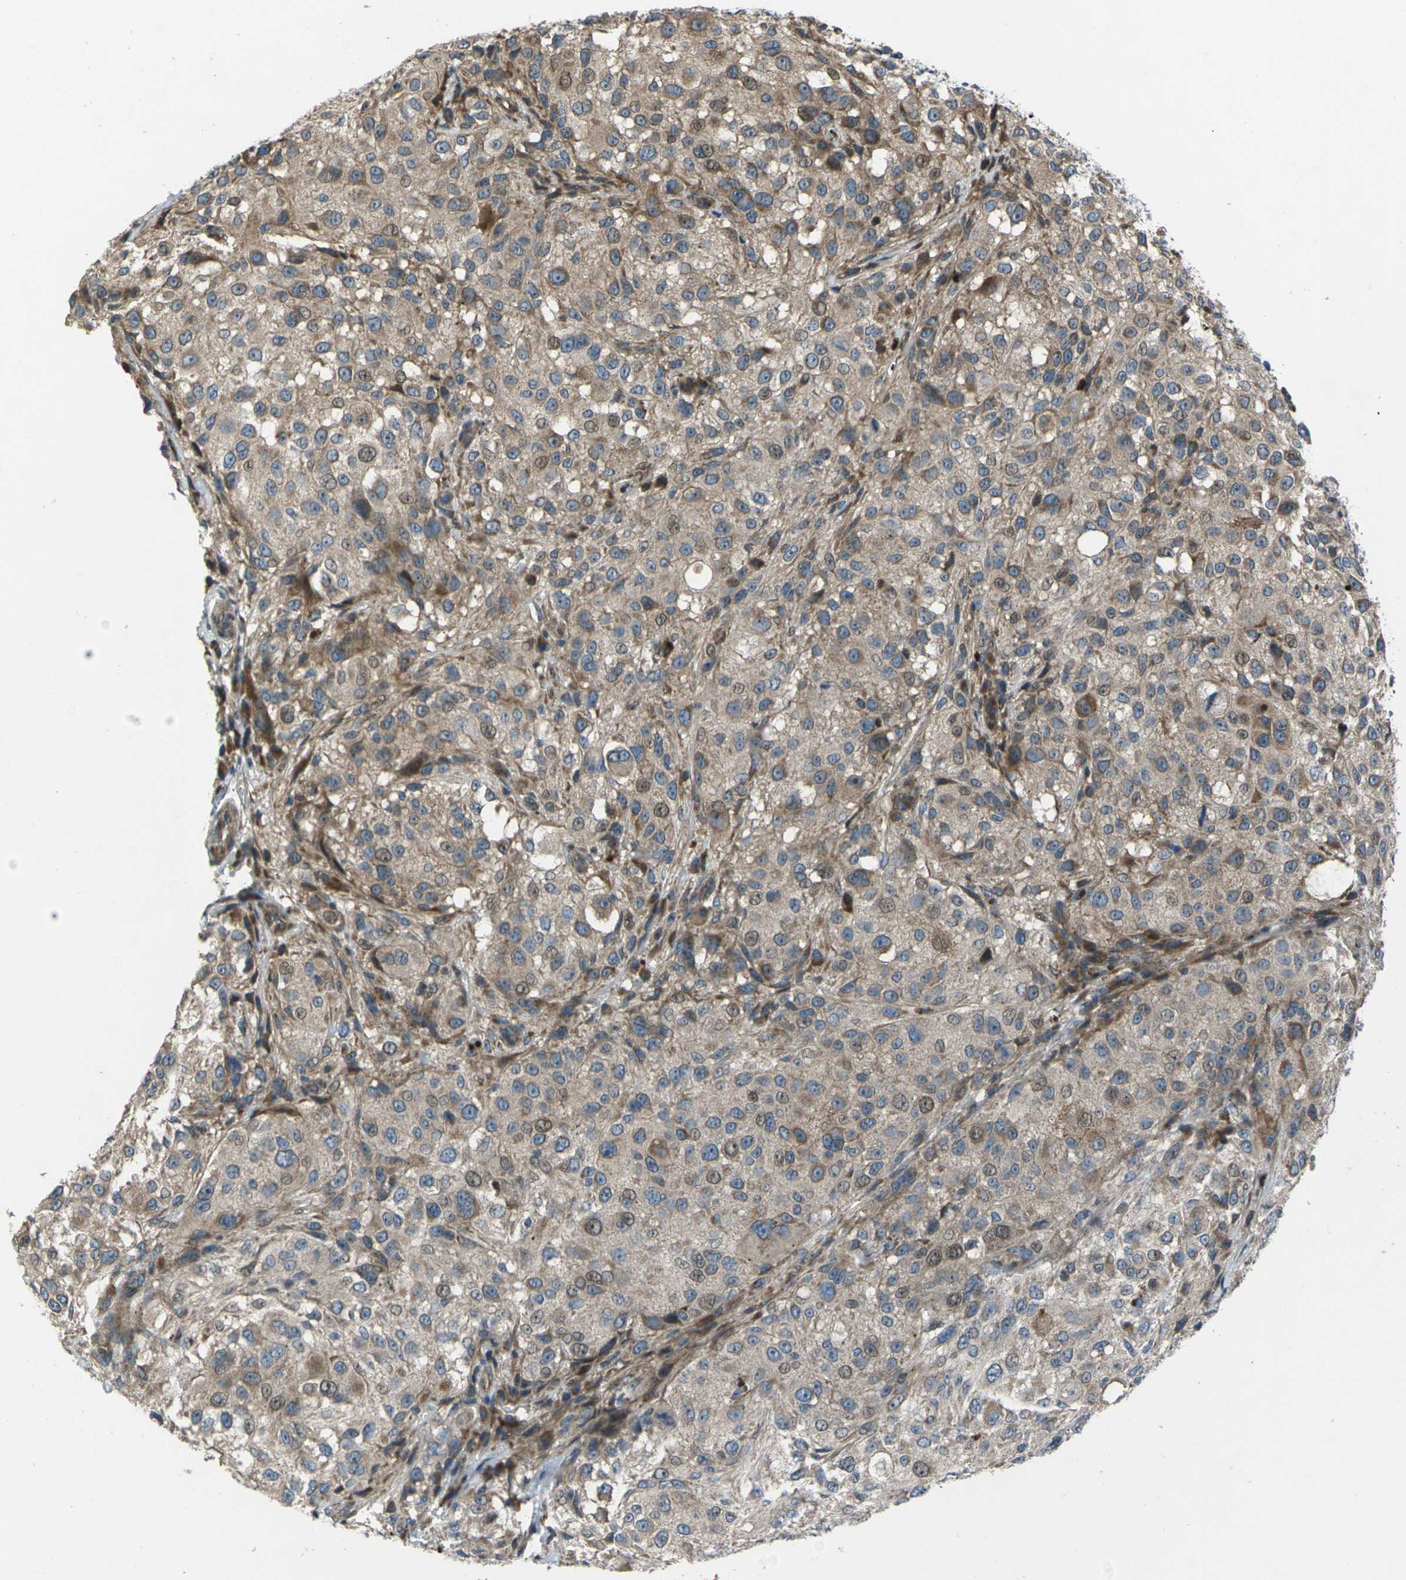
{"staining": {"intensity": "moderate", "quantity": ">75%", "location": "cytoplasmic/membranous"}, "tissue": "melanoma", "cell_type": "Tumor cells", "image_type": "cancer", "snomed": [{"axis": "morphology", "description": "Necrosis, NOS"}, {"axis": "morphology", "description": "Malignant melanoma, NOS"}, {"axis": "topography", "description": "Skin"}], "caption": "The immunohistochemical stain highlights moderate cytoplasmic/membranous staining in tumor cells of malignant melanoma tissue.", "gene": "EDNRA", "patient": {"sex": "female", "age": 87}}